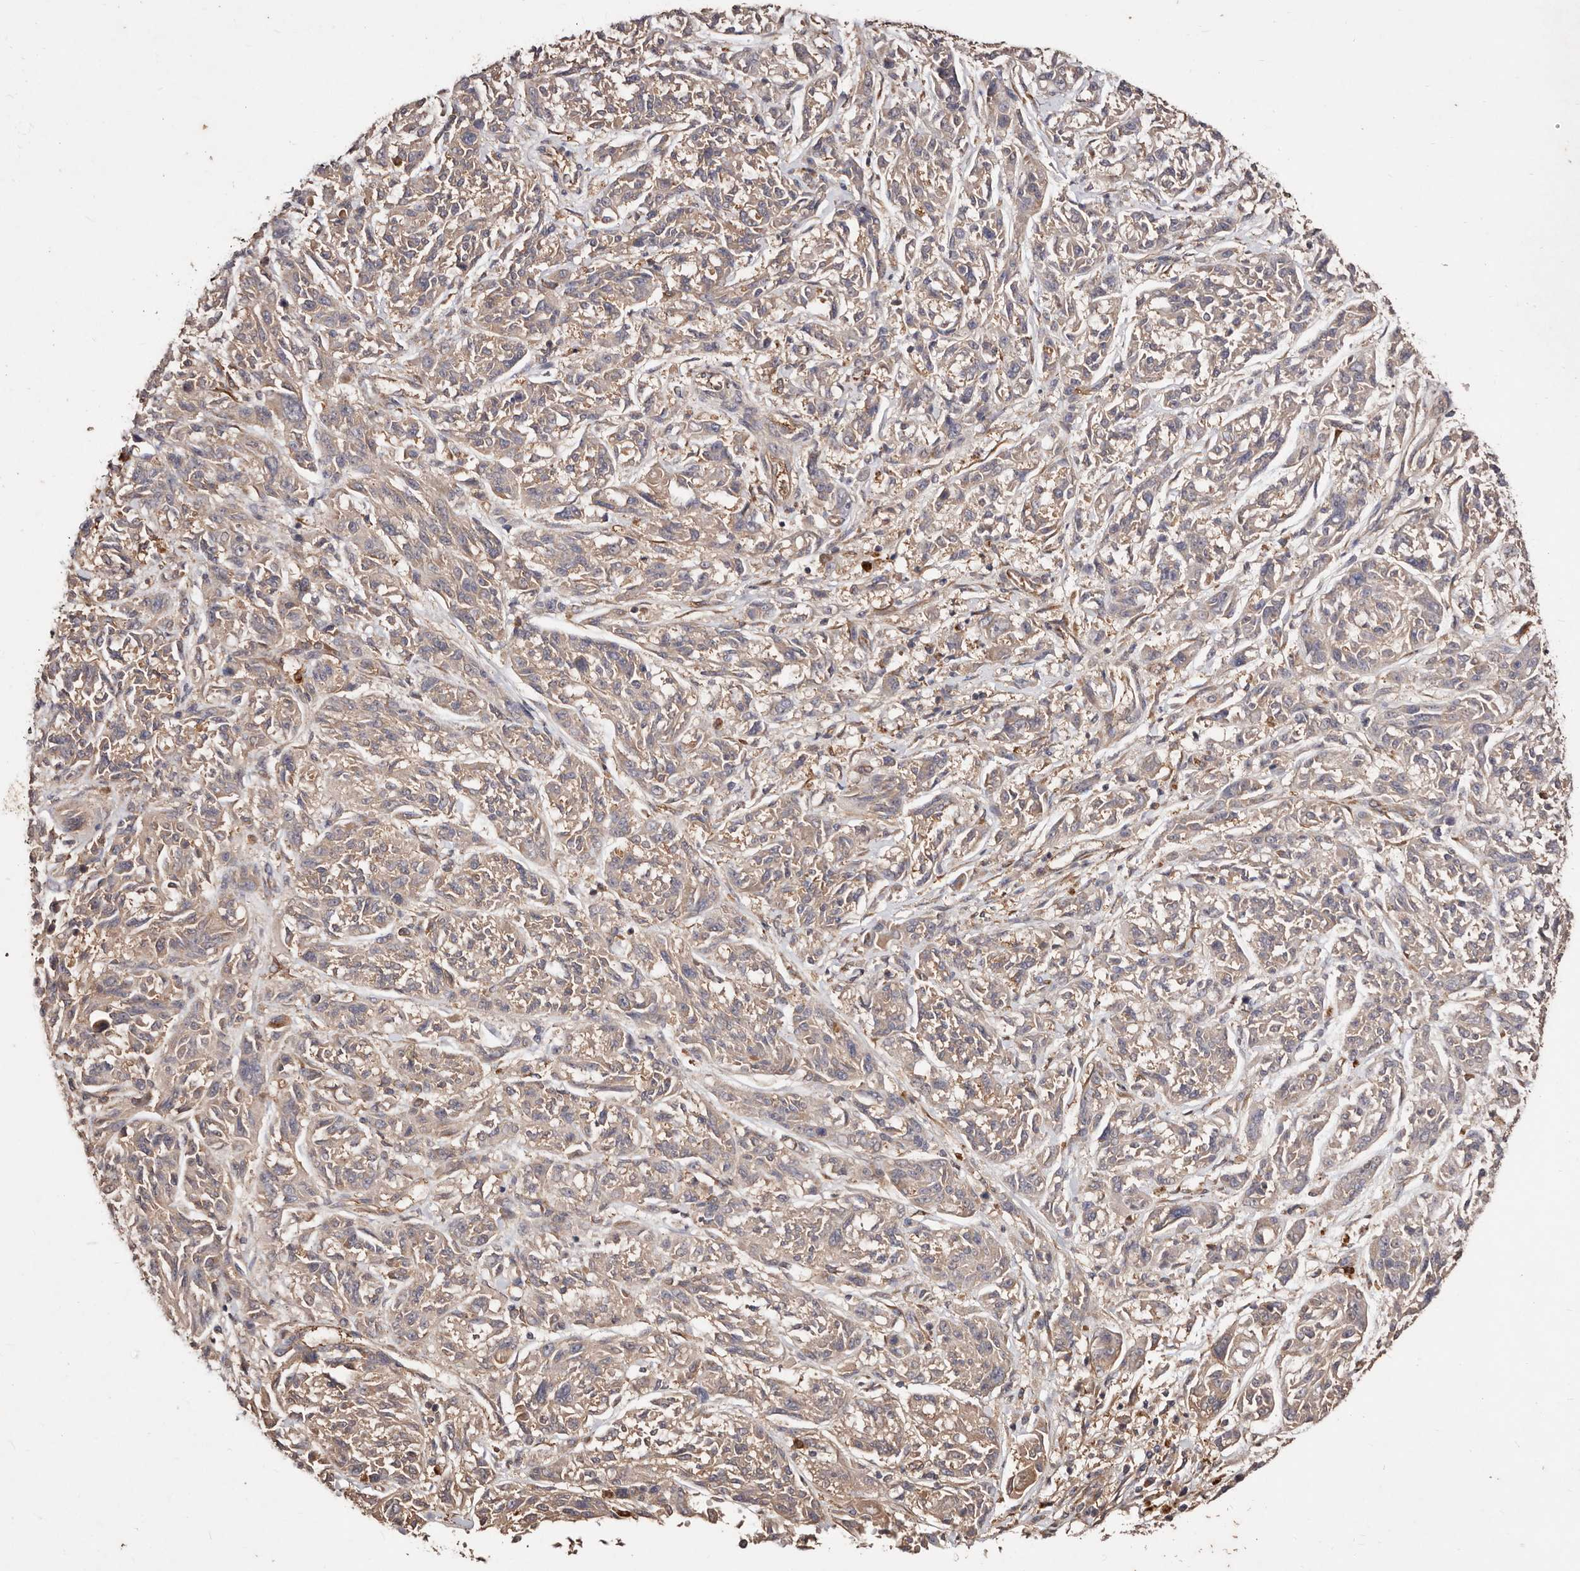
{"staining": {"intensity": "weak", "quantity": "25%-75%", "location": "cytoplasmic/membranous"}, "tissue": "melanoma", "cell_type": "Tumor cells", "image_type": "cancer", "snomed": [{"axis": "morphology", "description": "Malignant melanoma, NOS"}, {"axis": "topography", "description": "Skin"}], "caption": "Melanoma stained for a protein (brown) shows weak cytoplasmic/membranous positive staining in about 25%-75% of tumor cells.", "gene": "CCL14", "patient": {"sex": "male", "age": 53}}